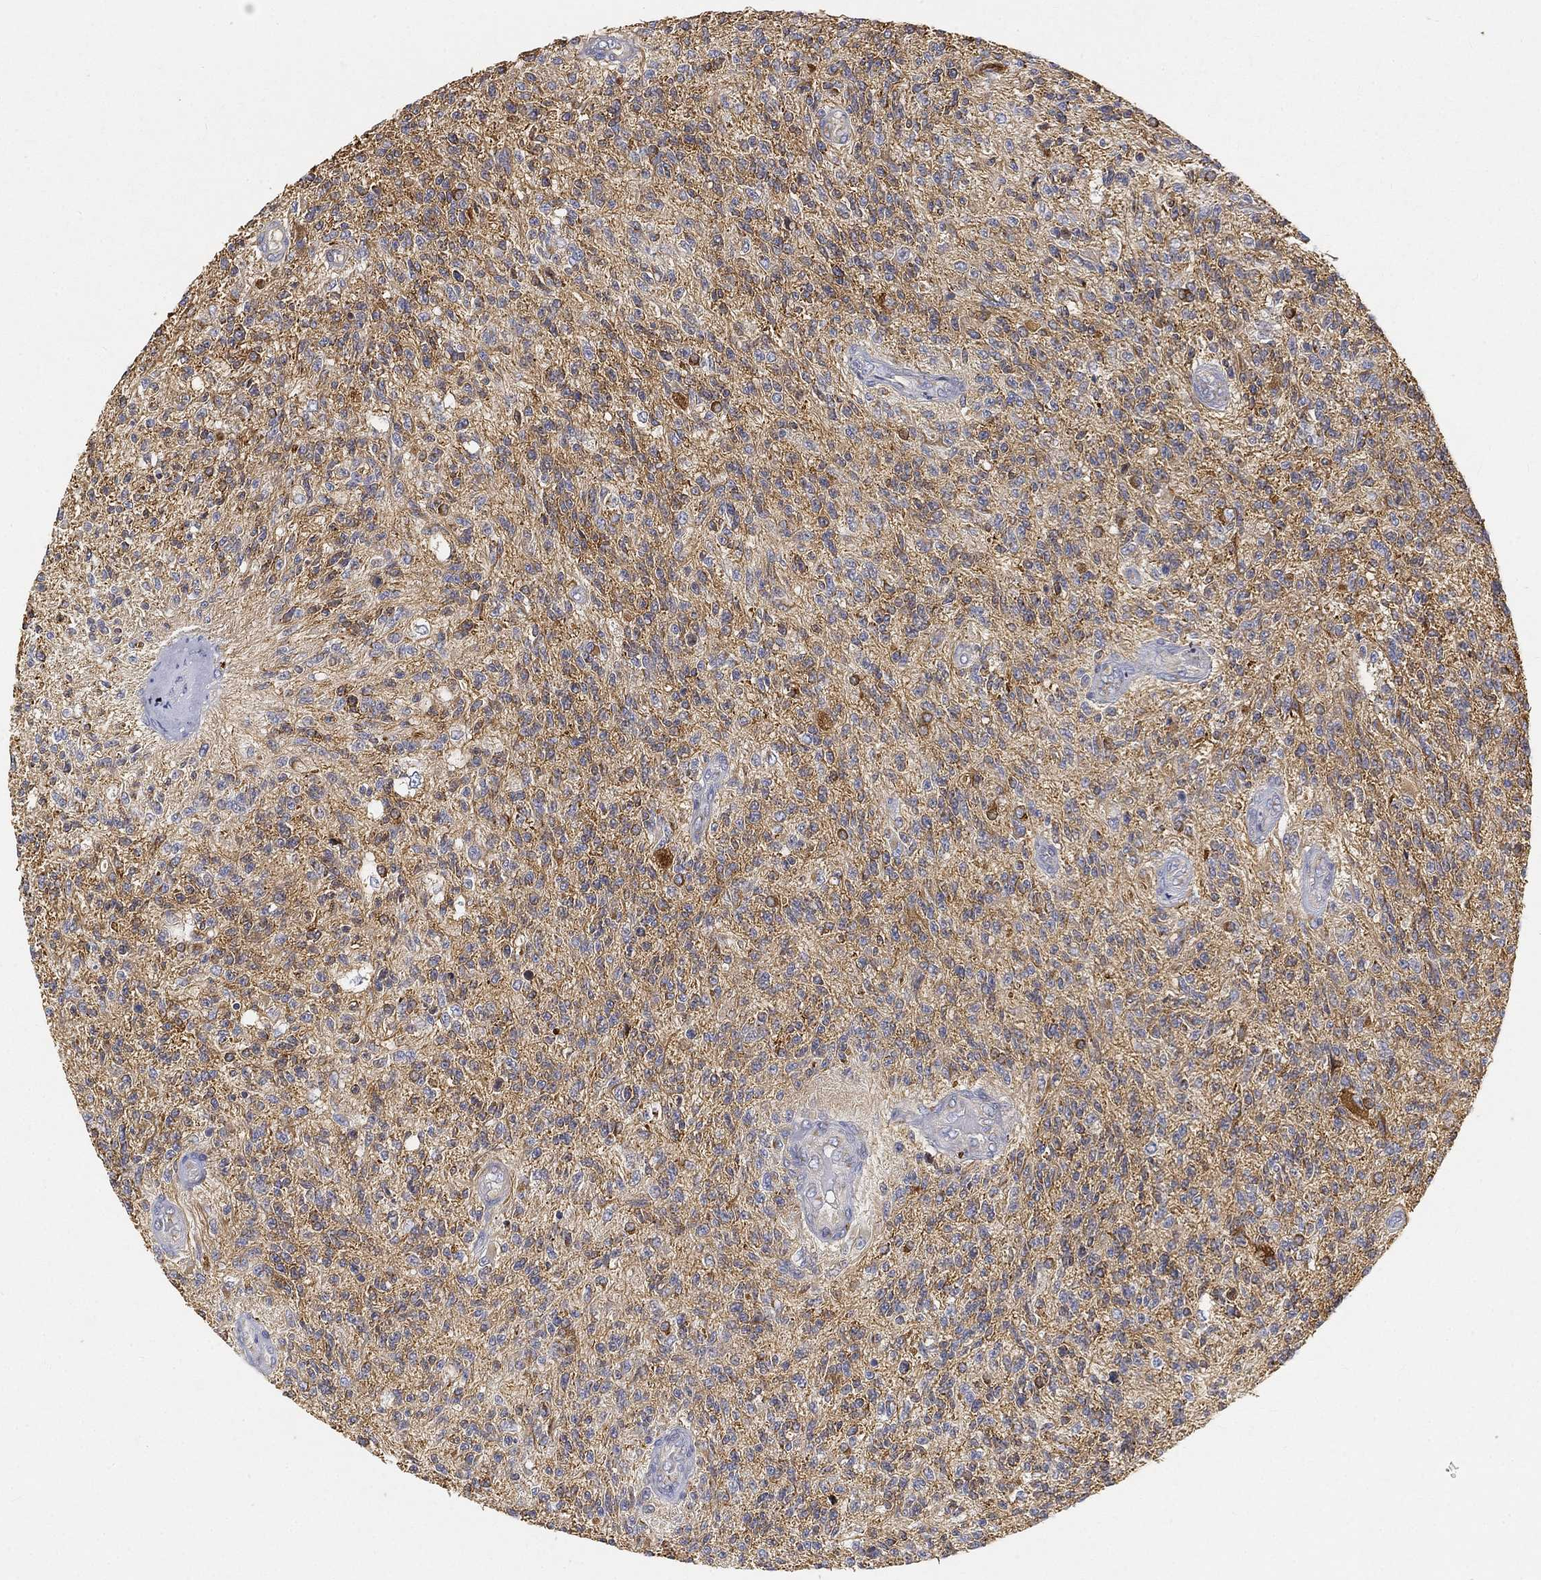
{"staining": {"intensity": "strong", "quantity": "25%-75%", "location": "cytoplasmic/membranous"}, "tissue": "glioma", "cell_type": "Tumor cells", "image_type": "cancer", "snomed": [{"axis": "morphology", "description": "Glioma, malignant, High grade"}, {"axis": "topography", "description": "Brain"}], "caption": "Protein staining of malignant glioma (high-grade) tissue shows strong cytoplasmic/membranous positivity in about 25%-75% of tumor cells.", "gene": "TMEM25", "patient": {"sex": "male", "age": 56}}